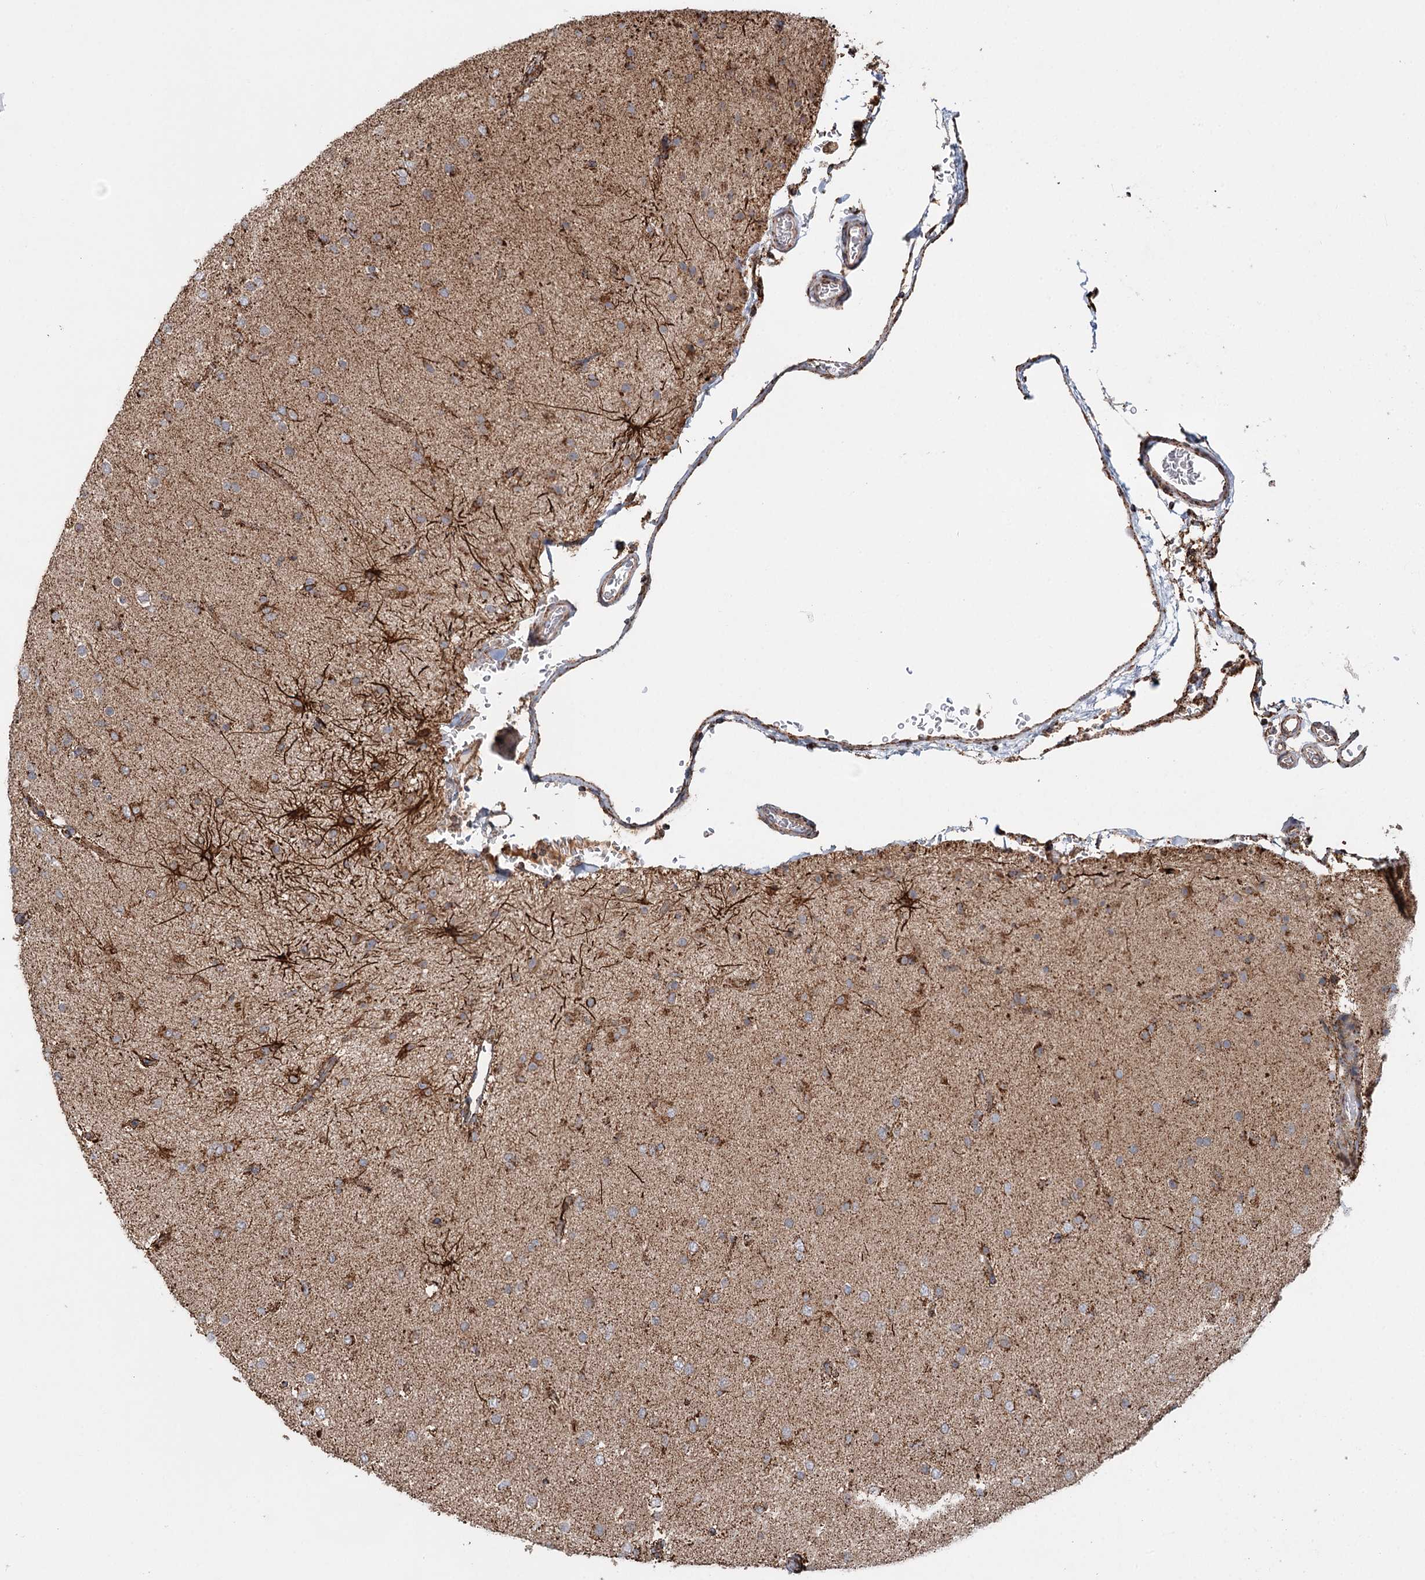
{"staining": {"intensity": "moderate", "quantity": ">75%", "location": "cytoplasmic/membranous"}, "tissue": "glioma", "cell_type": "Tumor cells", "image_type": "cancer", "snomed": [{"axis": "morphology", "description": "Glioma, malignant, Low grade"}, {"axis": "topography", "description": "Brain"}], "caption": "Immunohistochemistry photomicrograph of neoplastic tissue: glioma stained using immunohistochemistry reveals medium levels of moderate protein expression localized specifically in the cytoplasmic/membranous of tumor cells, appearing as a cytoplasmic/membranous brown color.", "gene": "APH1A", "patient": {"sex": "male", "age": 65}}